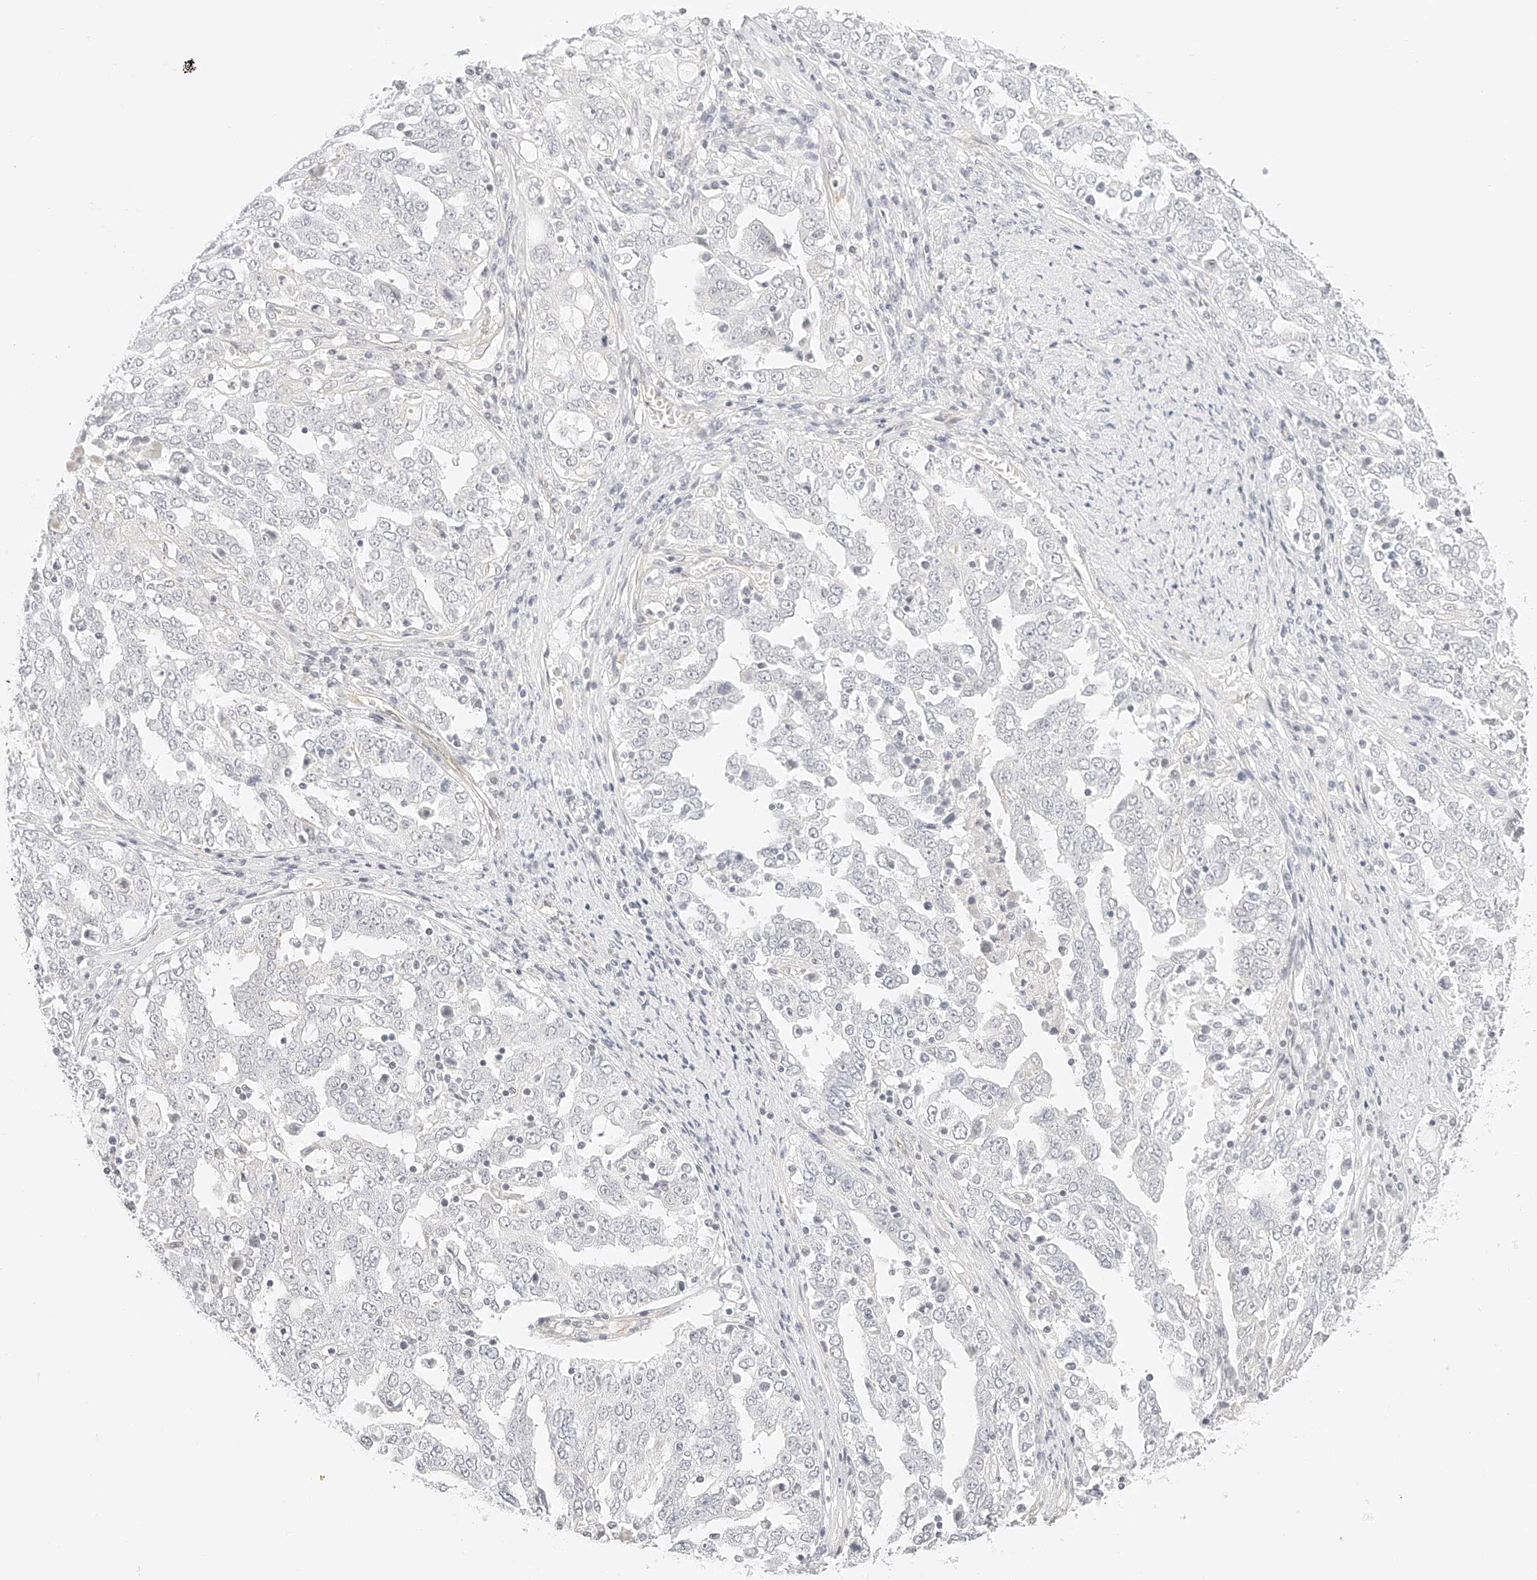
{"staining": {"intensity": "negative", "quantity": "none", "location": "none"}, "tissue": "ovarian cancer", "cell_type": "Tumor cells", "image_type": "cancer", "snomed": [{"axis": "morphology", "description": "Carcinoma, endometroid"}, {"axis": "topography", "description": "Ovary"}], "caption": "IHC of human ovarian cancer (endometroid carcinoma) shows no positivity in tumor cells. (Brightfield microscopy of DAB immunohistochemistry (IHC) at high magnification).", "gene": "ZFP69", "patient": {"sex": "female", "age": 62}}